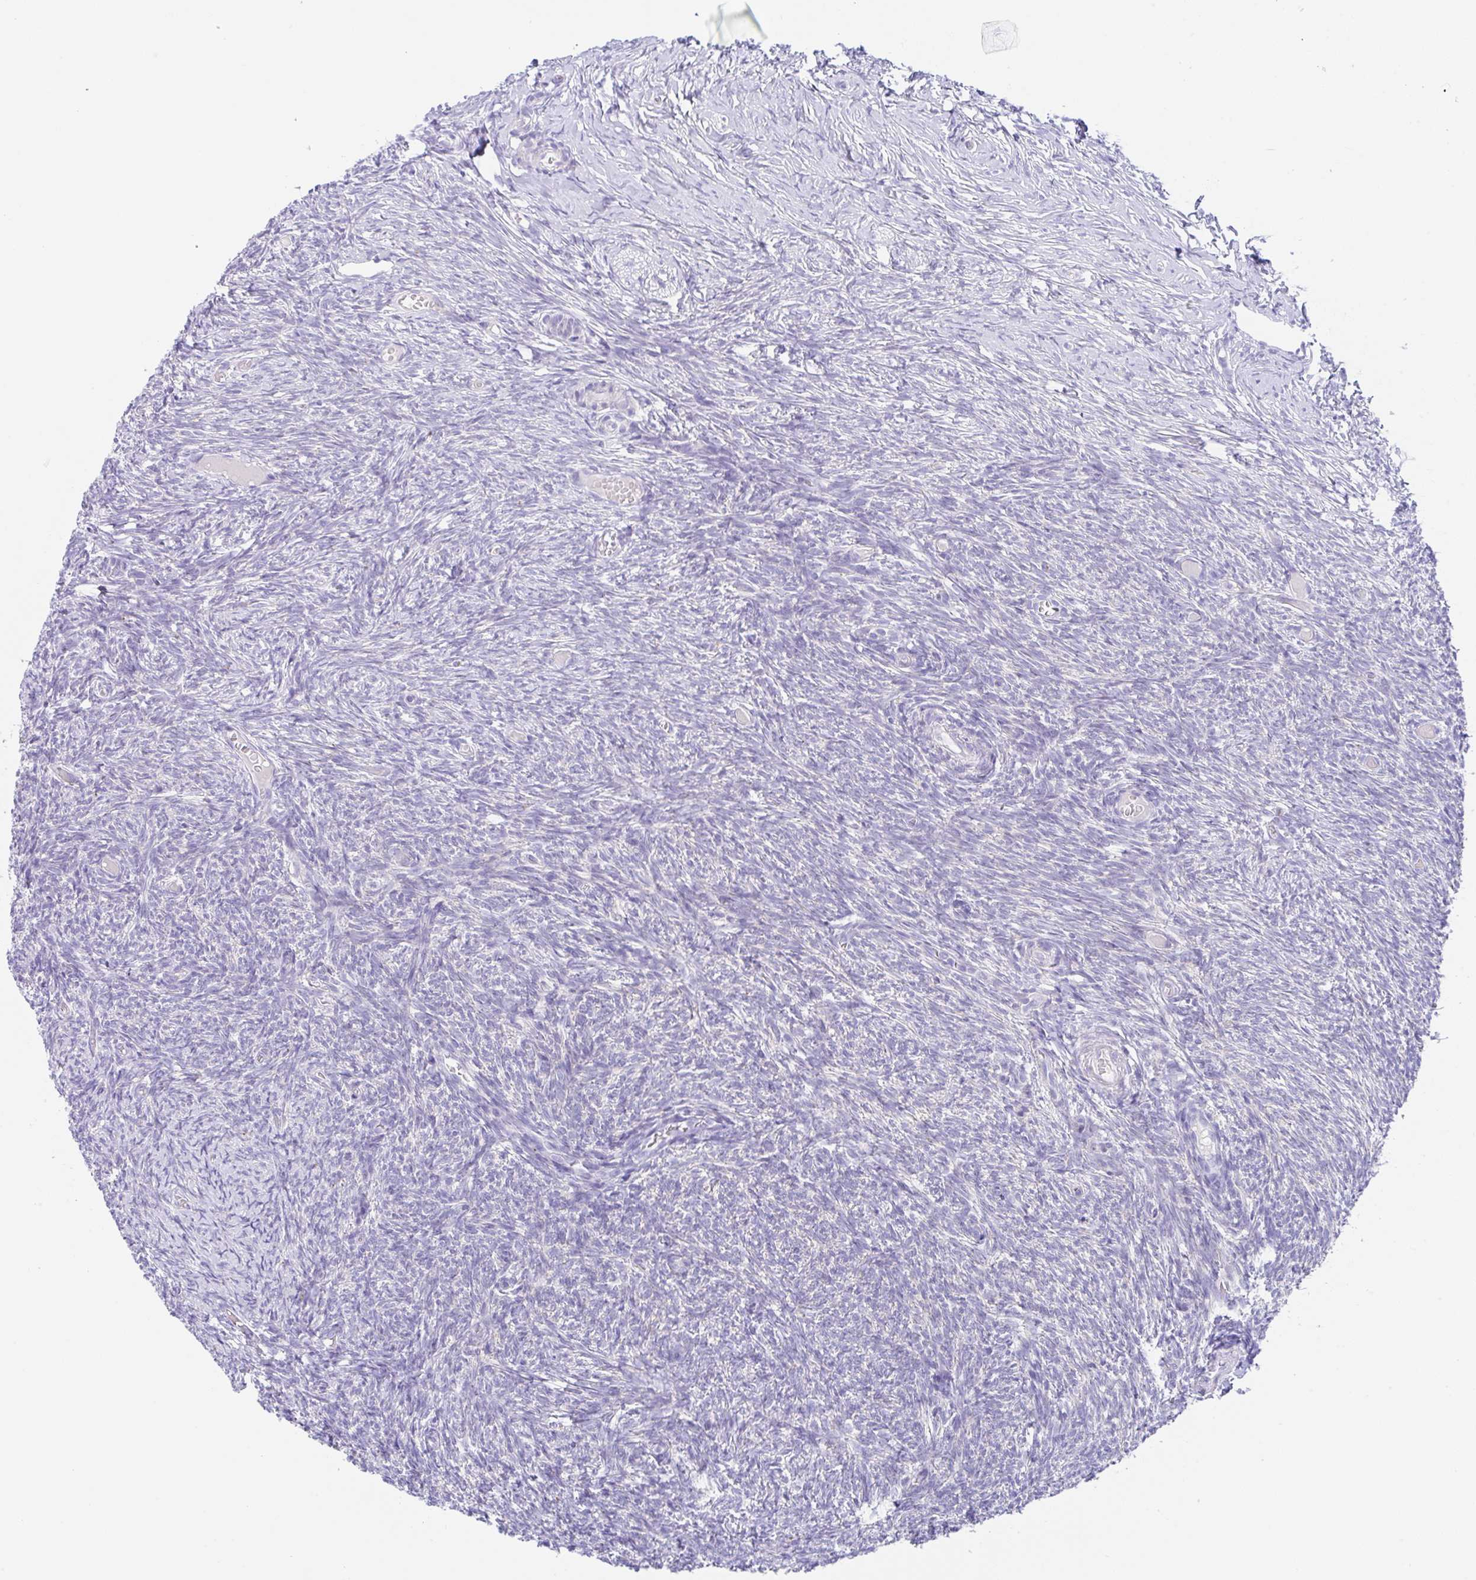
{"staining": {"intensity": "negative", "quantity": "none", "location": "none"}, "tissue": "ovary", "cell_type": "Ovarian stroma cells", "image_type": "normal", "snomed": [{"axis": "morphology", "description": "Normal tissue, NOS"}, {"axis": "topography", "description": "Ovary"}], "caption": "The image shows no significant staining in ovarian stroma cells of ovary.", "gene": "TRAF4", "patient": {"sex": "female", "age": 39}}